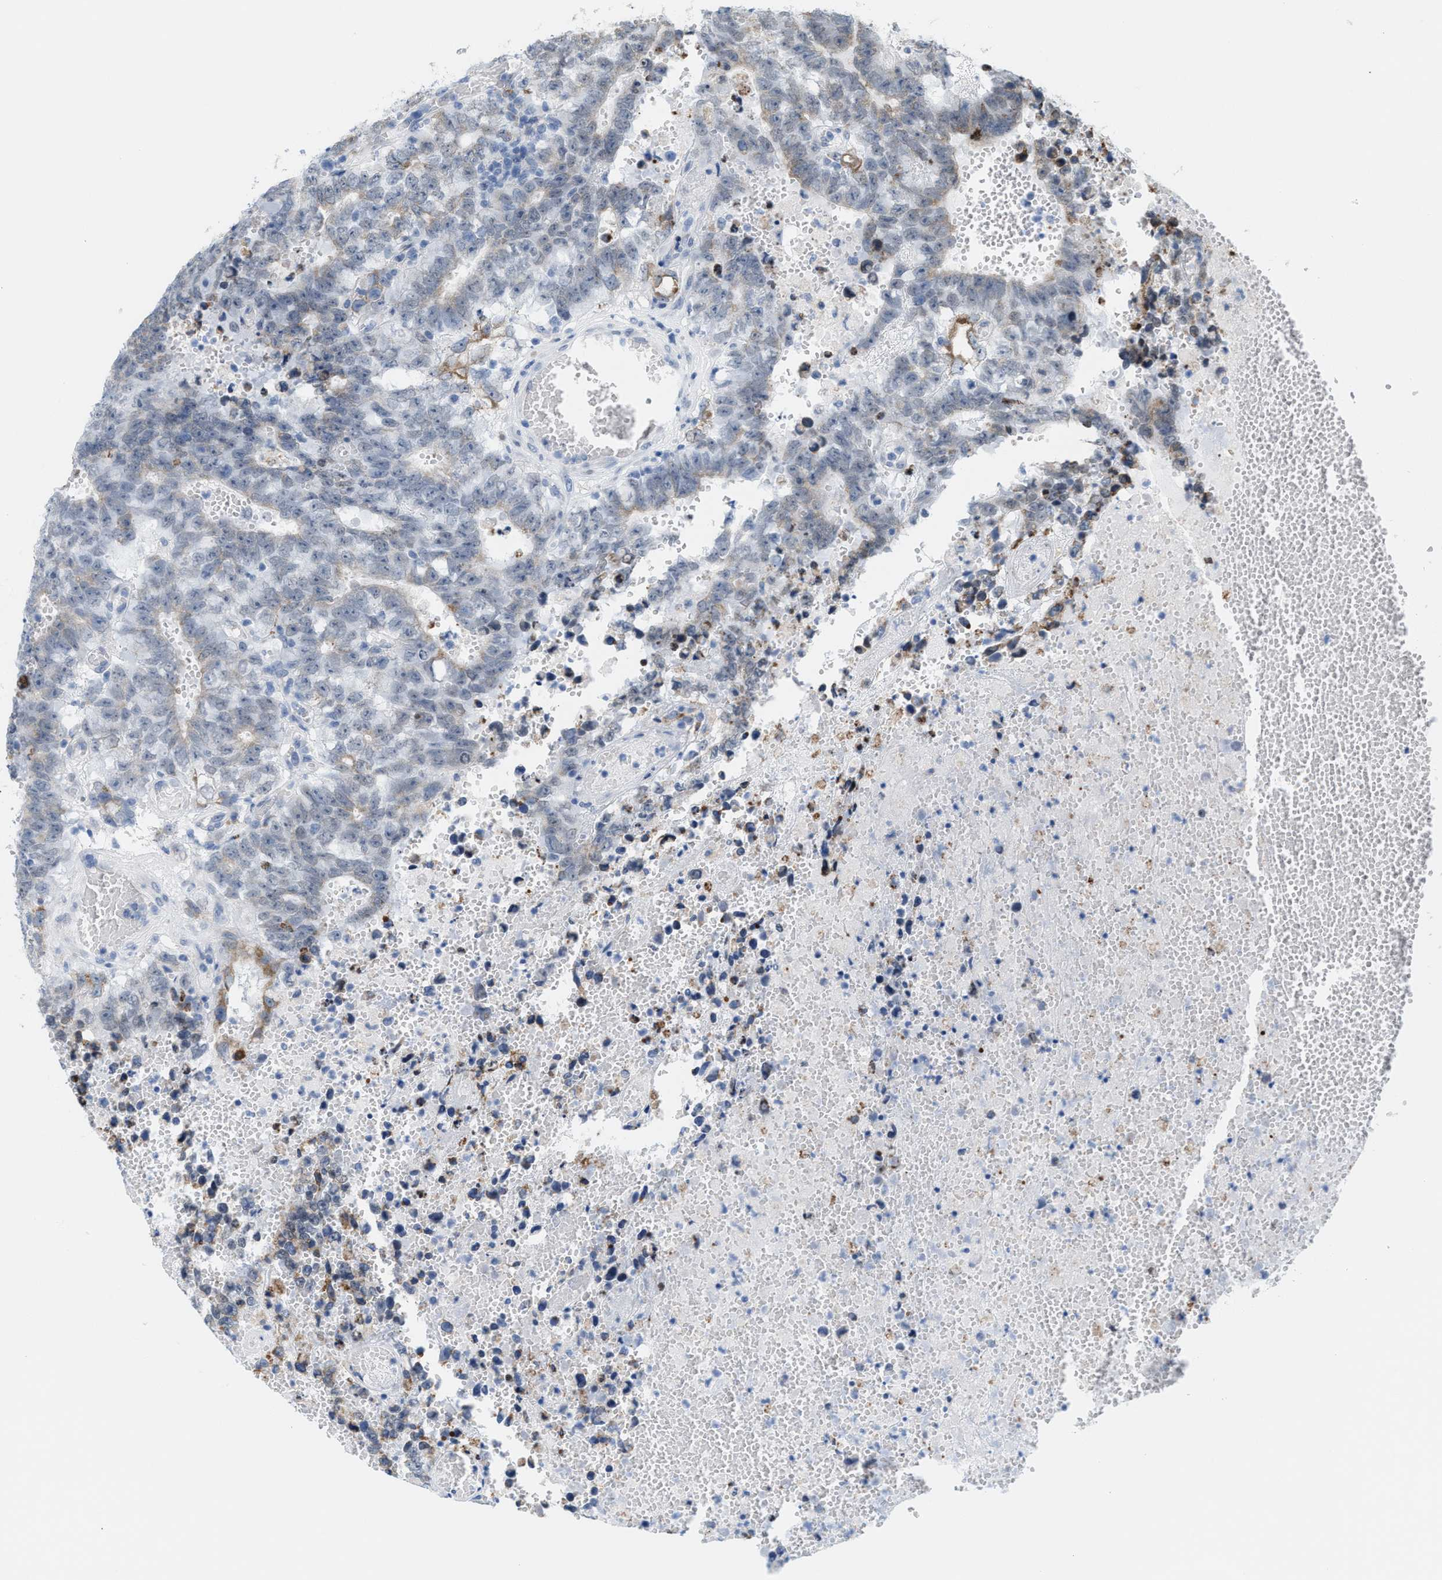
{"staining": {"intensity": "weak", "quantity": "<25%", "location": "cytoplasmic/membranous"}, "tissue": "testis cancer", "cell_type": "Tumor cells", "image_type": "cancer", "snomed": [{"axis": "morphology", "description": "Carcinoma, Embryonal, NOS"}, {"axis": "topography", "description": "Testis"}], "caption": "High power microscopy photomicrograph of an immunohistochemistry image of testis cancer, revealing no significant expression in tumor cells.", "gene": "KIFC3", "patient": {"sex": "male", "age": 25}}